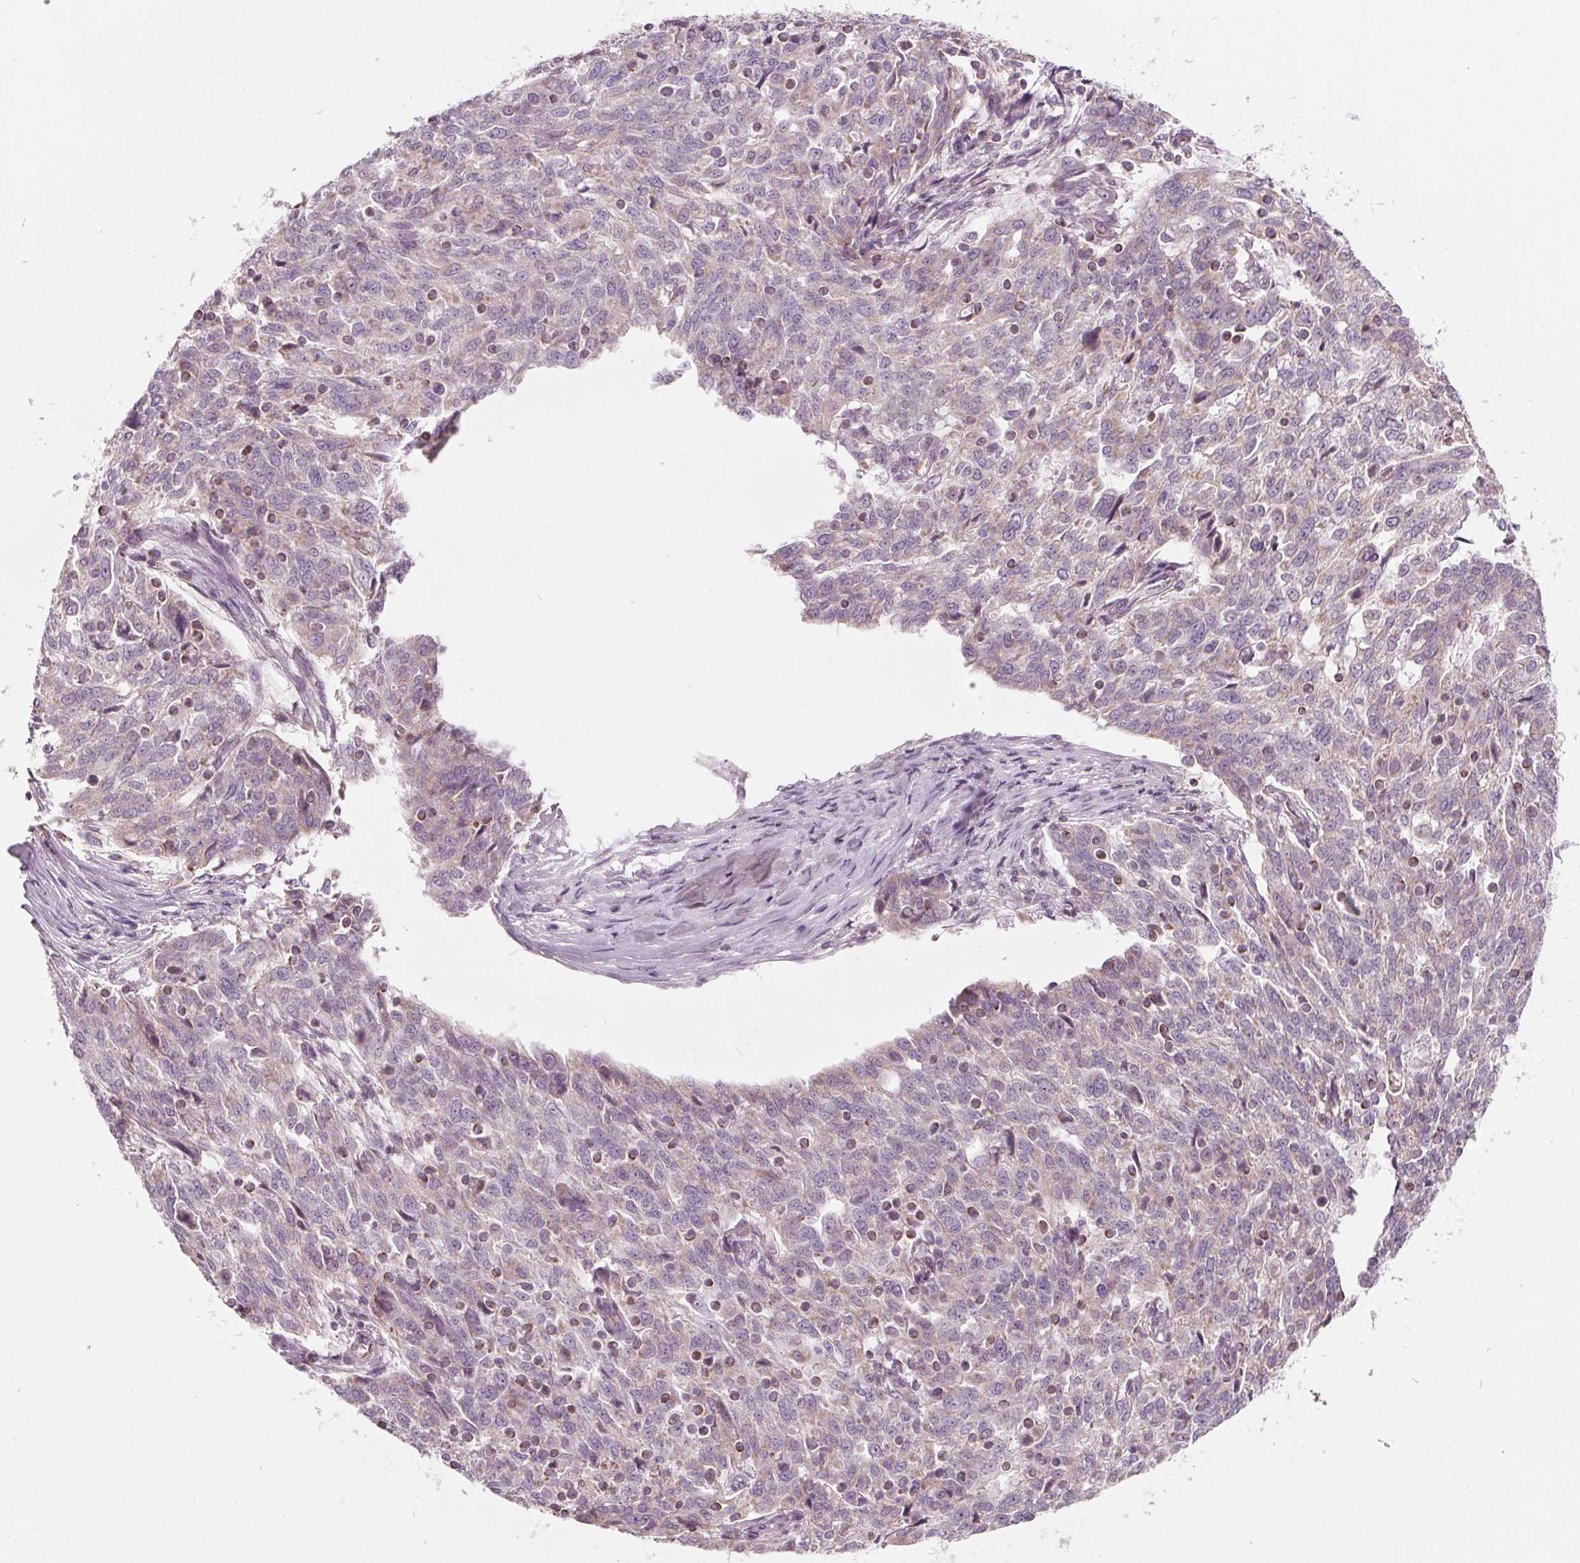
{"staining": {"intensity": "weak", "quantity": "<25%", "location": "cytoplasmic/membranous"}, "tissue": "ovarian cancer", "cell_type": "Tumor cells", "image_type": "cancer", "snomed": [{"axis": "morphology", "description": "Cystadenocarcinoma, serous, NOS"}, {"axis": "topography", "description": "Ovary"}], "caption": "IHC of serous cystadenocarcinoma (ovarian) exhibits no positivity in tumor cells.", "gene": "ECI2", "patient": {"sex": "female", "age": 67}}